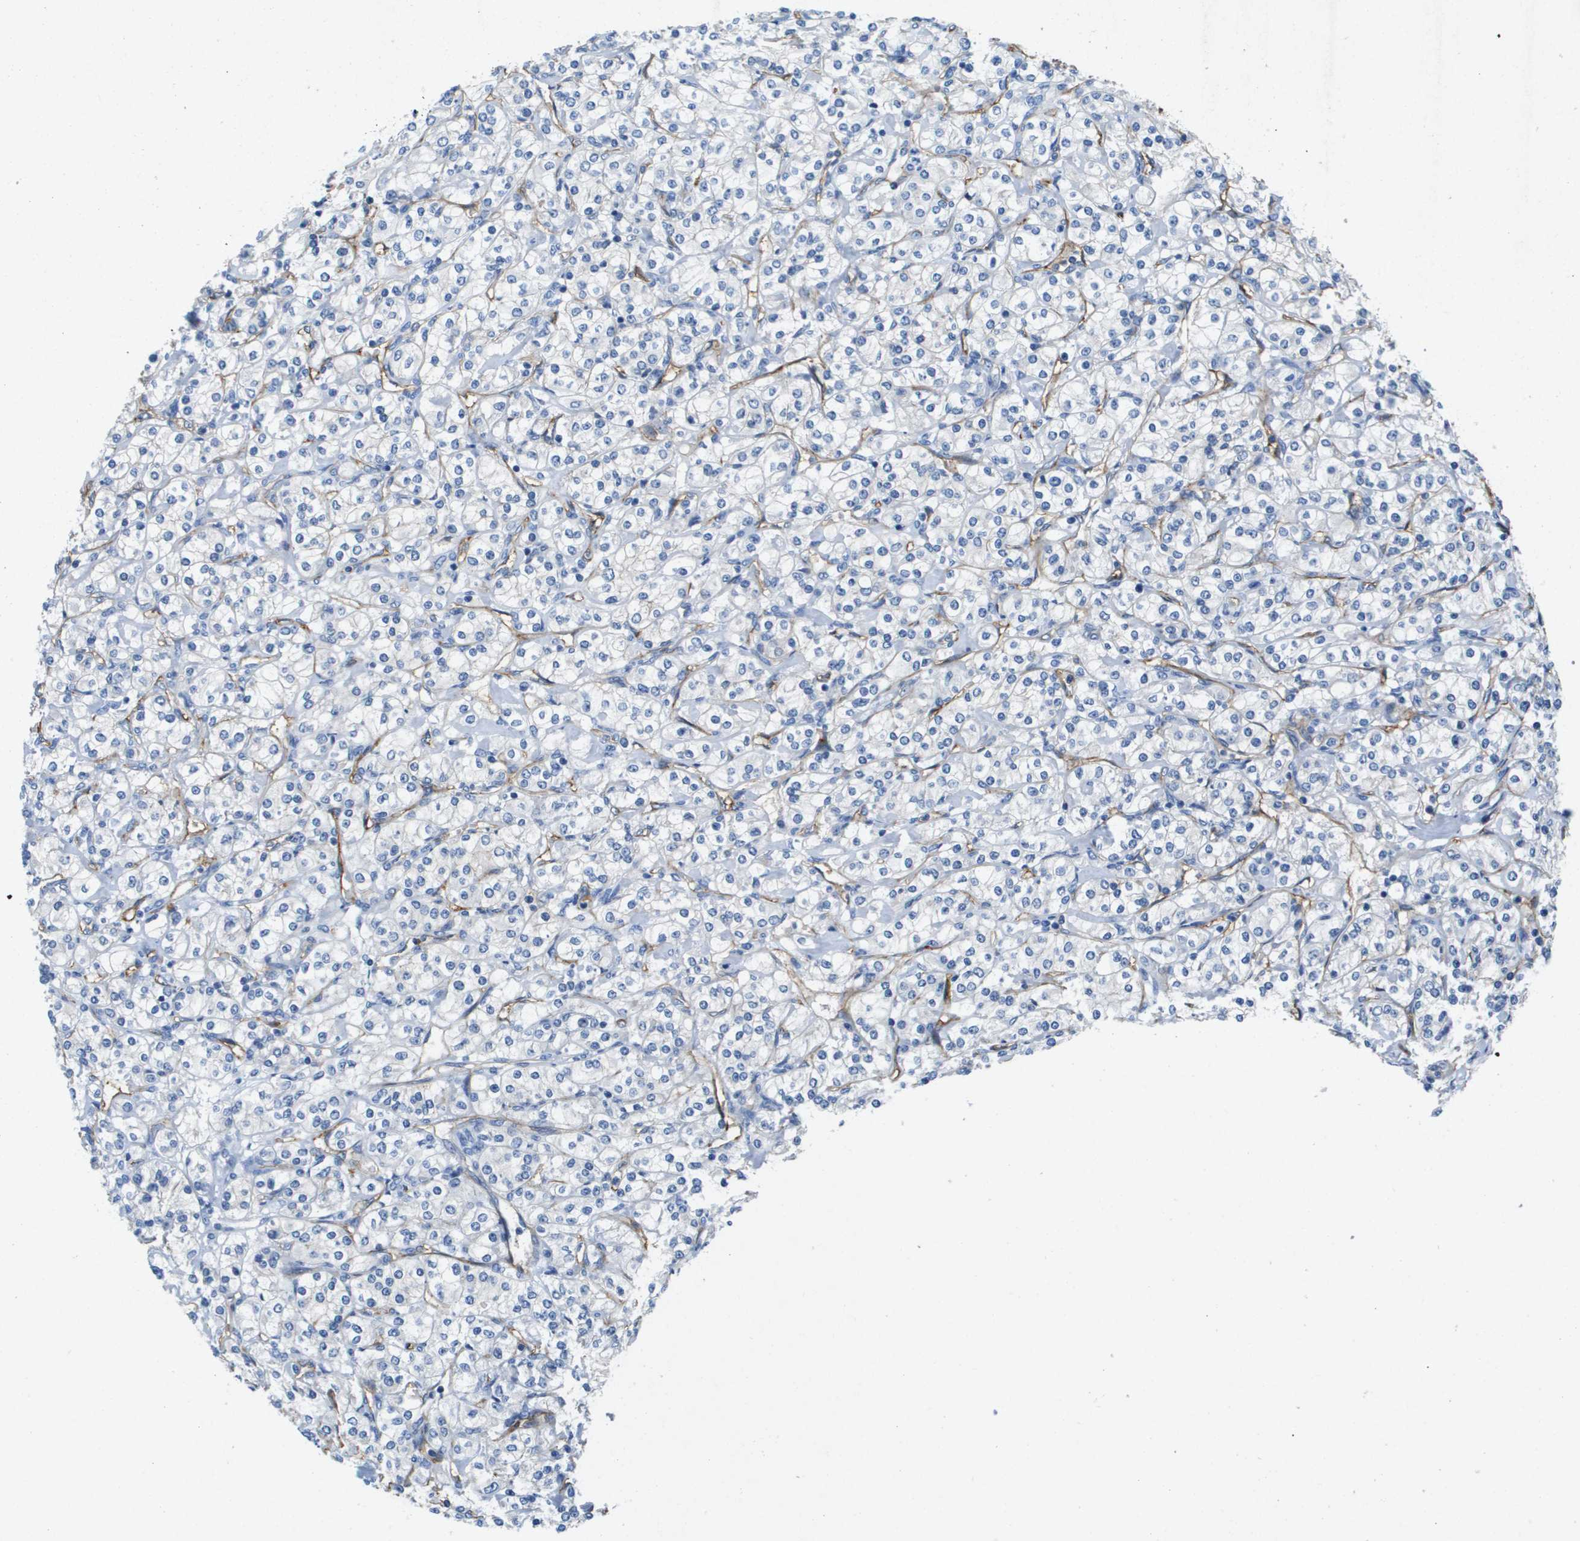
{"staining": {"intensity": "negative", "quantity": "none", "location": "none"}, "tissue": "renal cancer", "cell_type": "Tumor cells", "image_type": "cancer", "snomed": [{"axis": "morphology", "description": "Adenocarcinoma, NOS"}, {"axis": "topography", "description": "Kidney"}], "caption": "An immunohistochemistry (IHC) histopathology image of renal cancer (adenocarcinoma) is shown. There is no staining in tumor cells of renal cancer (adenocarcinoma).", "gene": "ITGA6", "patient": {"sex": "male", "age": 77}}